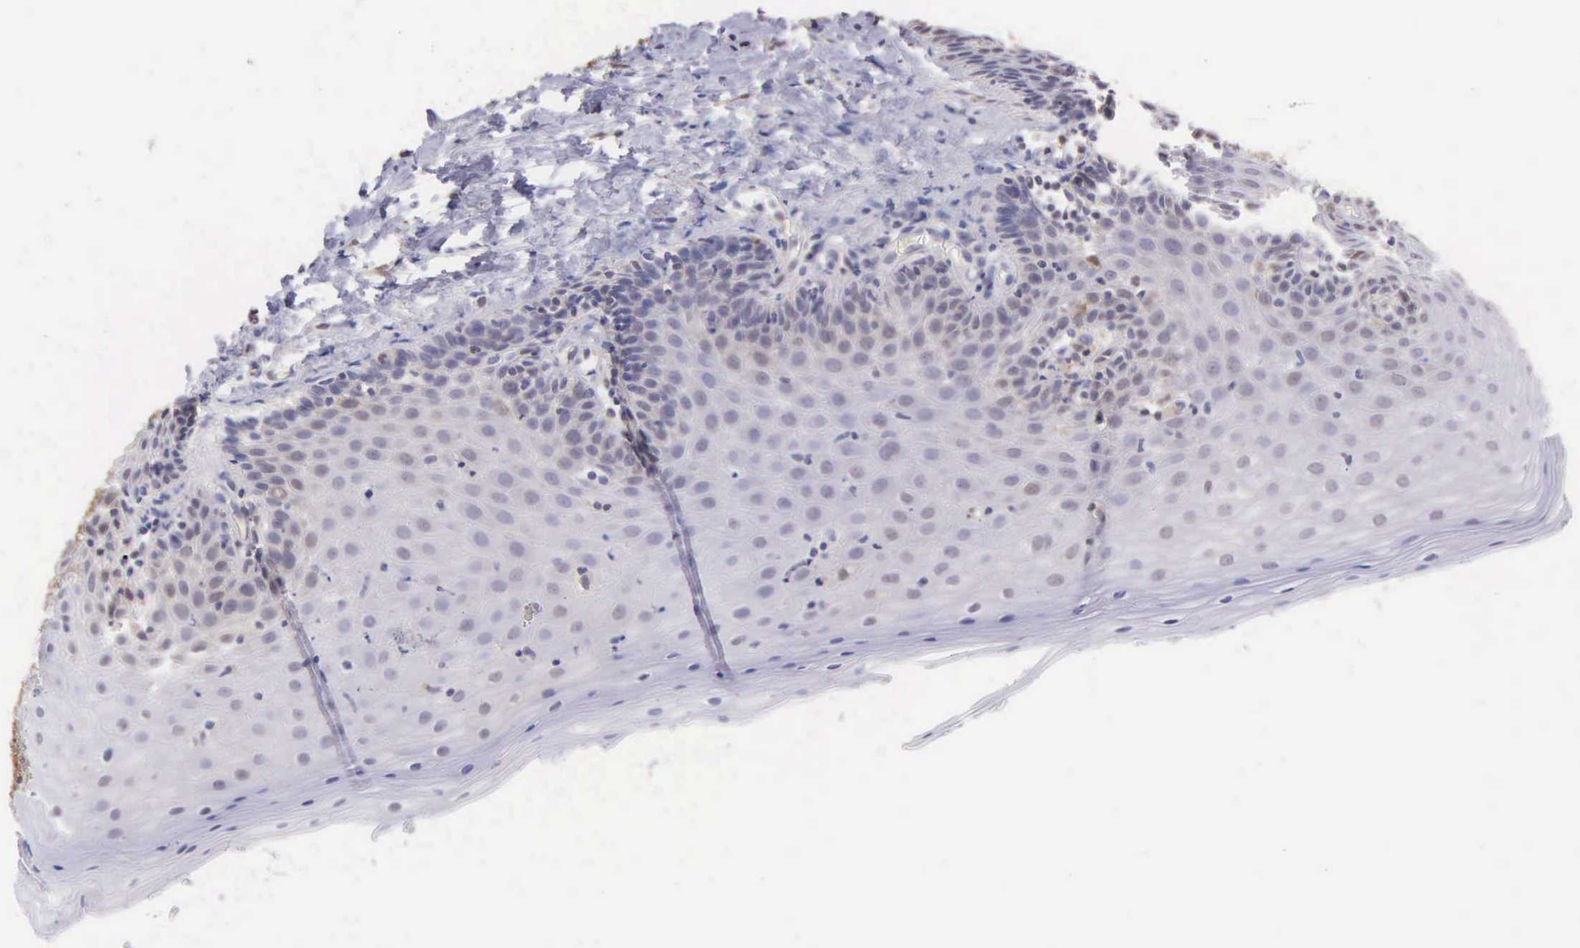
{"staining": {"intensity": "negative", "quantity": "none", "location": "none"}, "tissue": "cervix", "cell_type": "Glandular cells", "image_type": "normal", "snomed": [{"axis": "morphology", "description": "Normal tissue, NOS"}, {"axis": "topography", "description": "Cervix"}], "caption": "This is a micrograph of immunohistochemistry (IHC) staining of unremarkable cervix, which shows no staining in glandular cells.", "gene": "BID", "patient": {"sex": "female", "age": 53}}